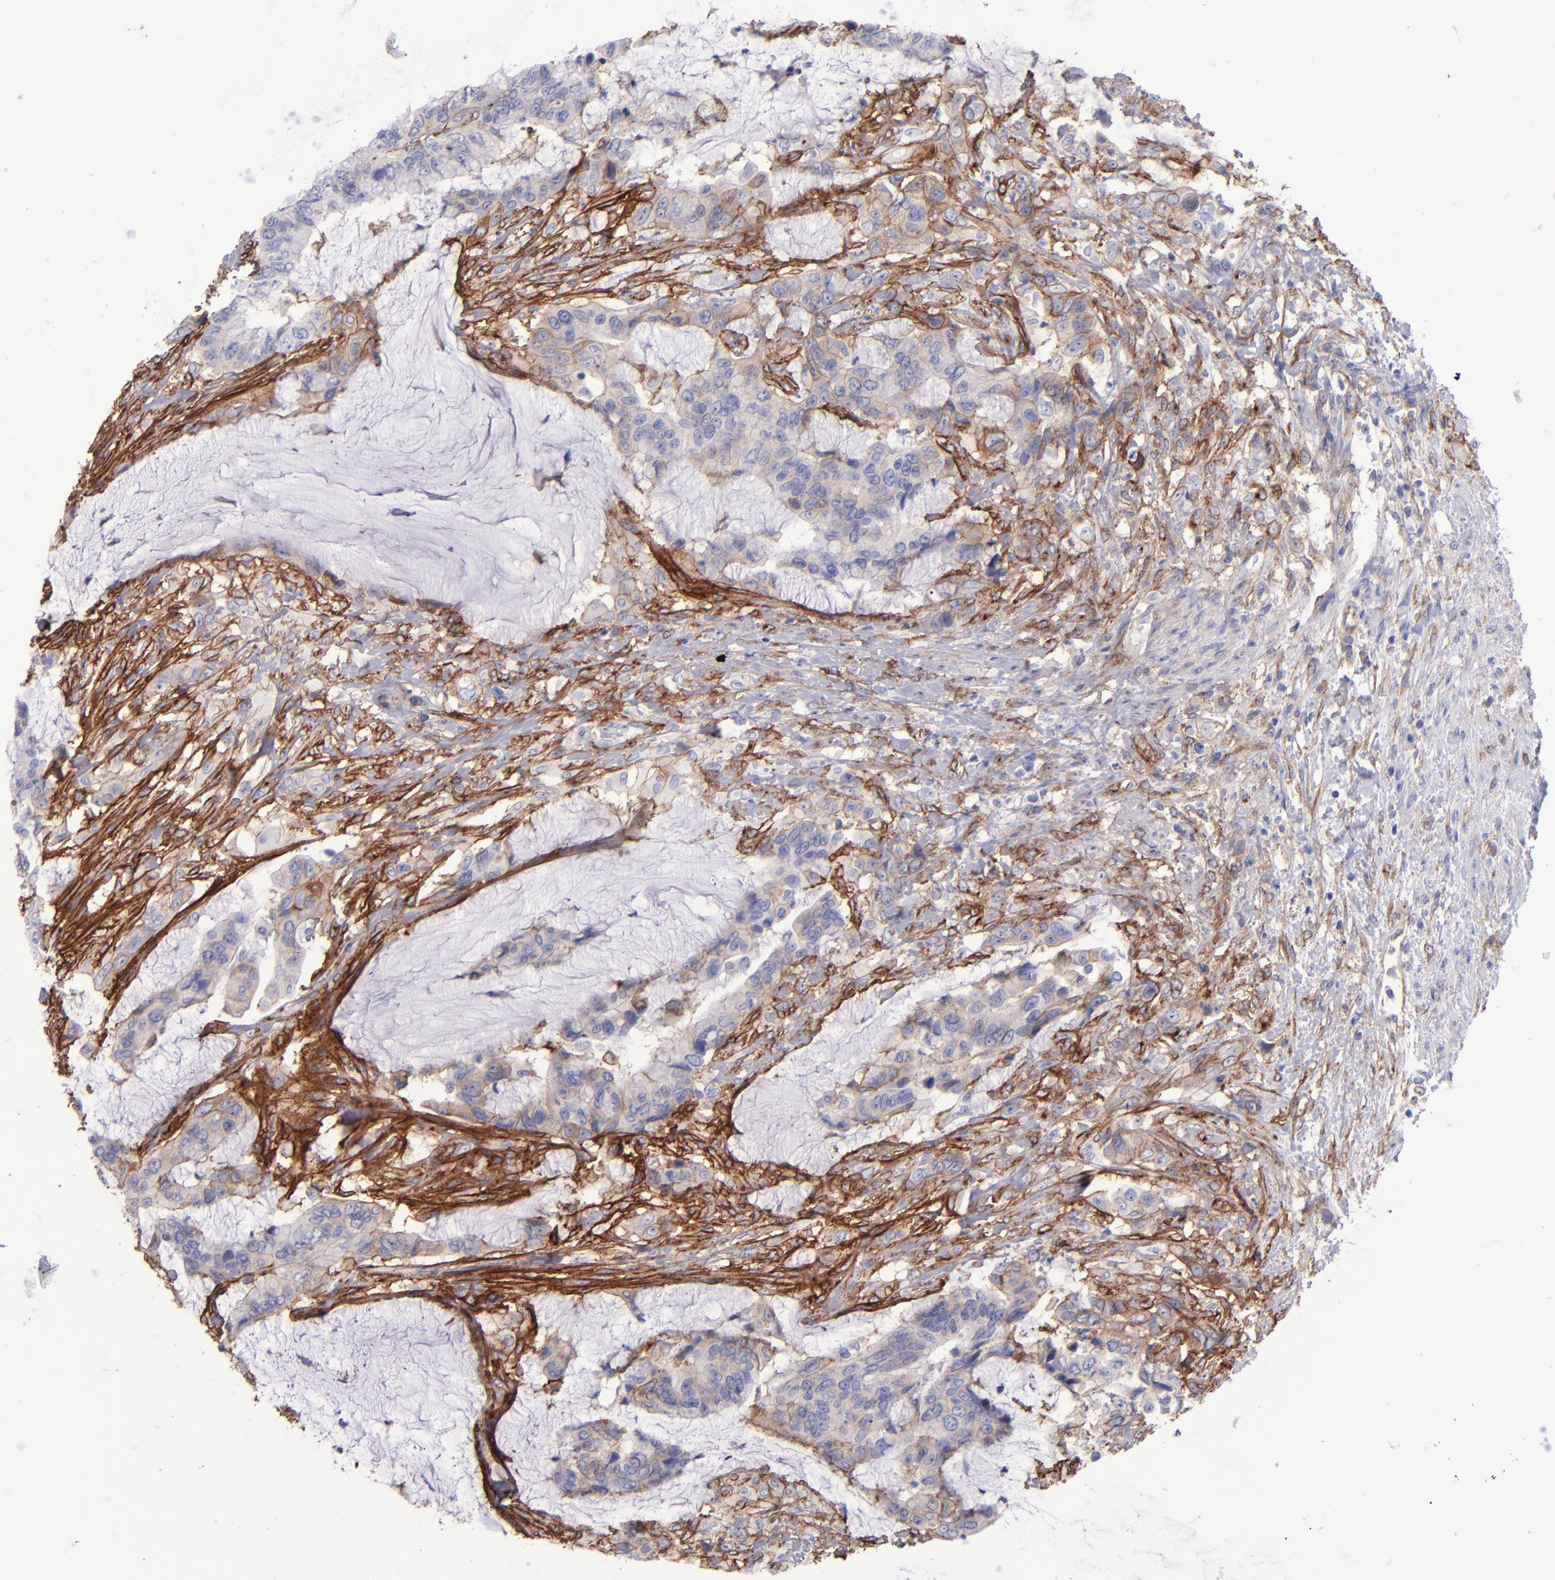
{"staining": {"intensity": "weak", "quantity": "25%-75%", "location": "cytoplasmic/membranous"}, "tissue": "colorectal cancer", "cell_type": "Tumor cells", "image_type": "cancer", "snomed": [{"axis": "morphology", "description": "Adenocarcinoma, NOS"}, {"axis": "topography", "description": "Rectum"}], "caption": "Immunohistochemistry (IHC) (DAB (3,3'-diaminobenzidine)) staining of human colorectal cancer reveals weak cytoplasmic/membranous protein positivity in about 25%-75% of tumor cells.", "gene": "ITGAV", "patient": {"sex": "female", "age": 59}}